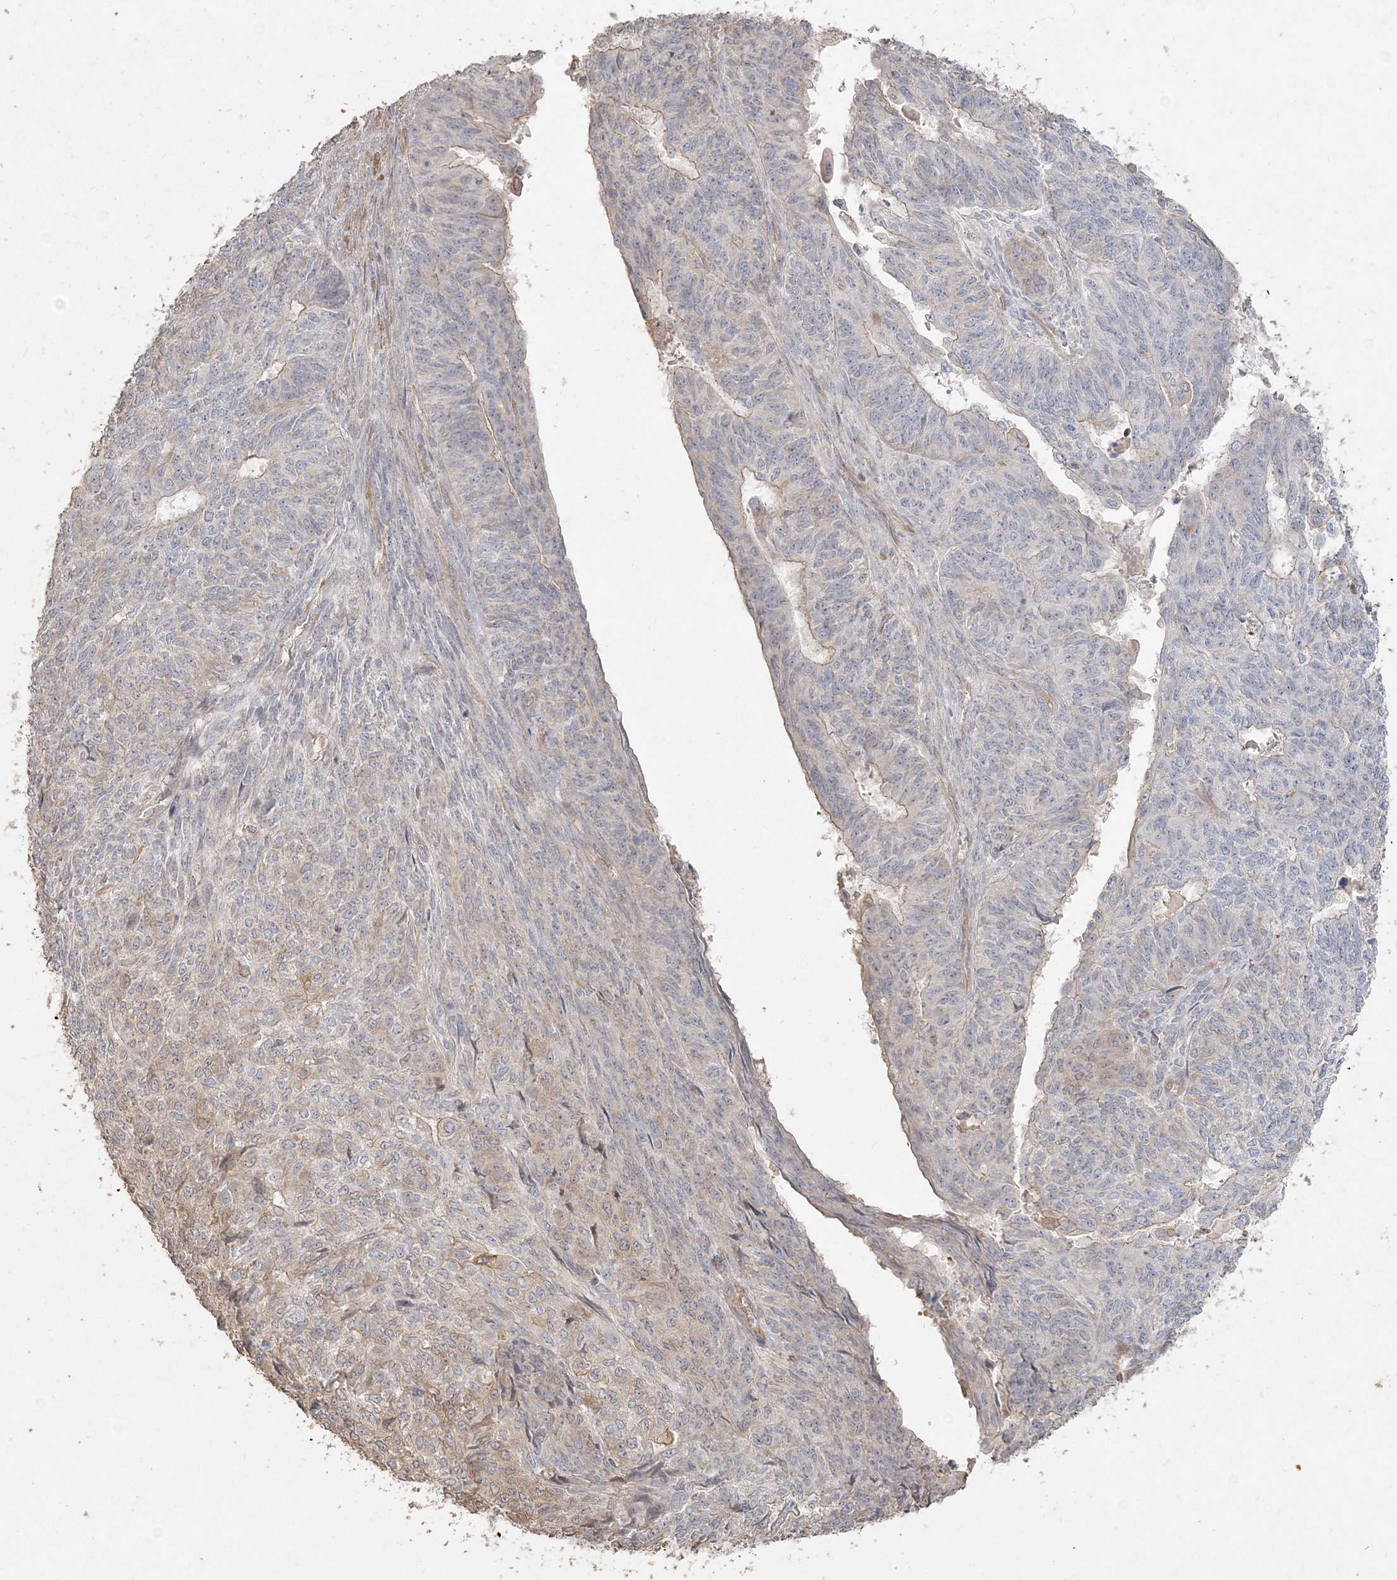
{"staining": {"intensity": "negative", "quantity": "none", "location": "none"}, "tissue": "endometrial cancer", "cell_type": "Tumor cells", "image_type": "cancer", "snomed": [{"axis": "morphology", "description": "Adenocarcinoma, NOS"}, {"axis": "topography", "description": "Endometrium"}], "caption": "A high-resolution micrograph shows immunohistochemistry (IHC) staining of adenocarcinoma (endometrial), which demonstrates no significant positivity in tumor cells.", "gene": "RNF145", "patient": {"sex": "female", "age": 32}}